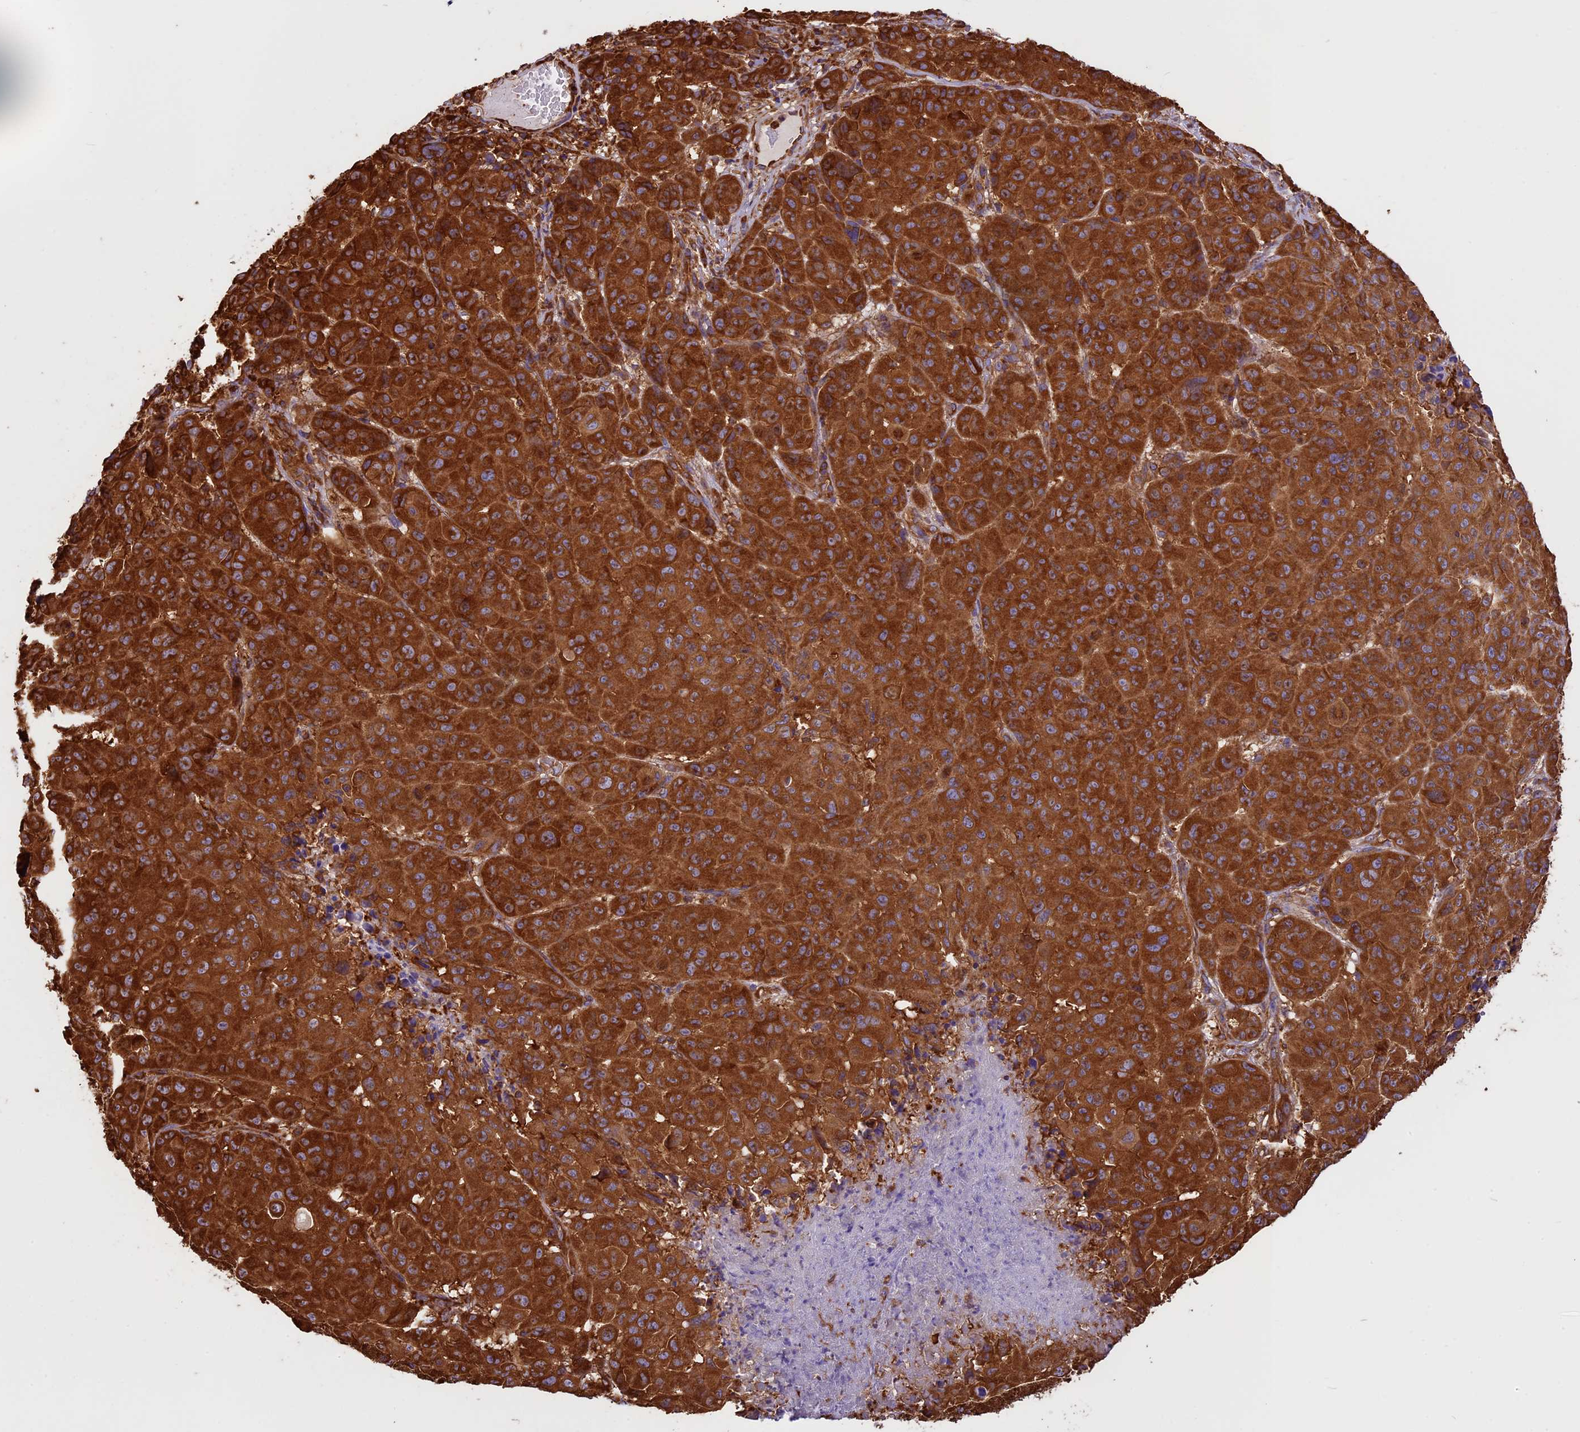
{"staining": {"intensity": "strong", "quantity": ">75%", "location": "cytoplasmic/membranous"}, "tissue": "melanoma", "cell_type": "Tumor cells", "image_type": "cancer", "snomed": [{"axis": "morphology", "description": "Malignant melanoma, NOS"}, {"axis": "topography", "description": "Skin"}], "caption": "DAB immunohistochemical staining of malignant melanoma reveals strong cytoplasmic/membranous protein staining in about >75% of tumor cells.", "gene": "KARS1", "patient": {"sex": "male", "age": 73}}